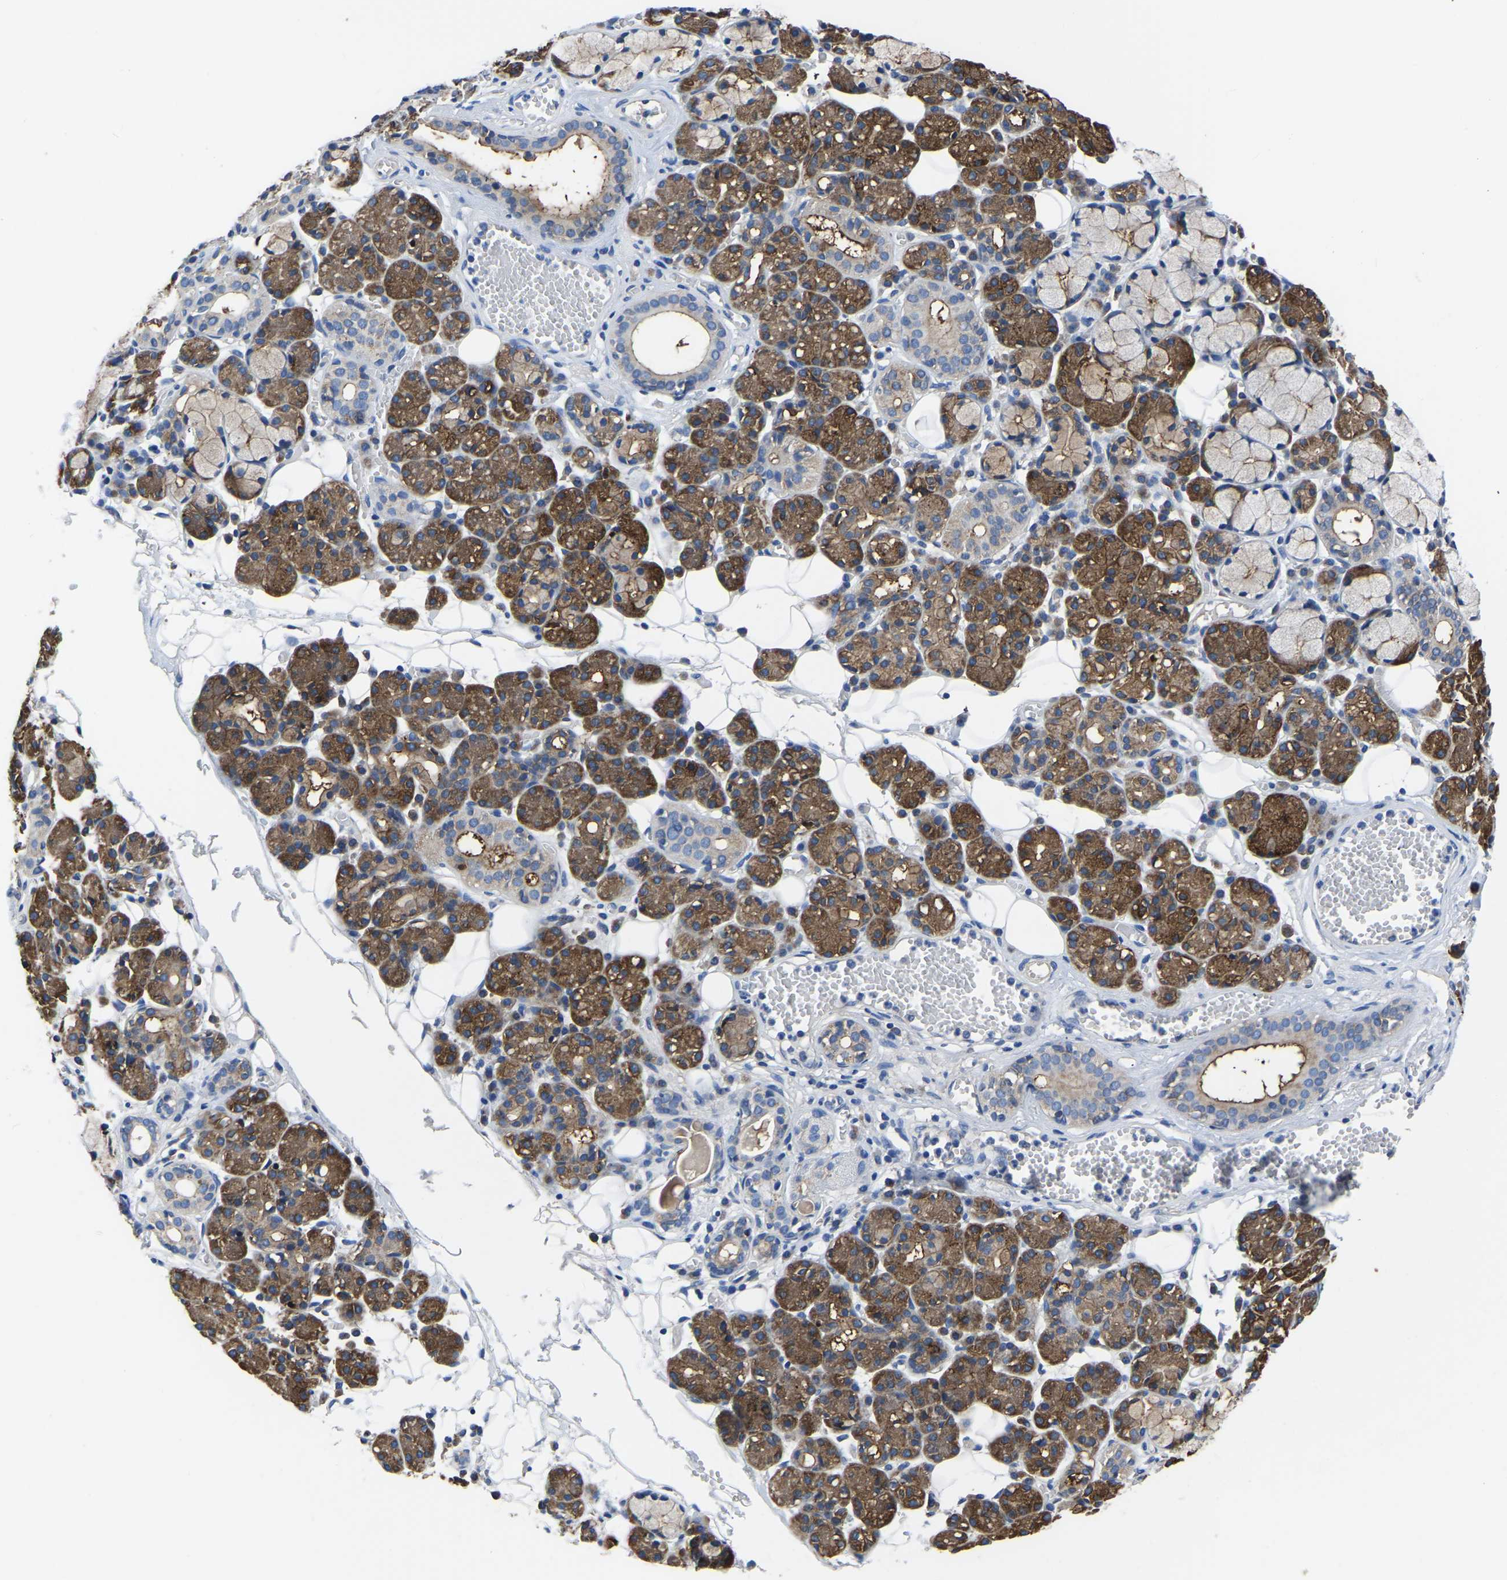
{"staining": {"intensity": "strong", "quantity": ">75%", "location": "cytoplasmic/membranous"}, "tissue": "salivary gland", "cell_type": "Glandular cells", "image_type": "normal", "snomed": [{"axis": "morphology", "description": "Normal tissue, NOS"}, {"axis": "topography", "description": "Salivary gland"}], "caption": "Immunohistochemistry (DAB (3,3'-diaminobenzidine)) staining of normal human salivary gland demonstrates strong cytoplasmic/membranous protein staining in approximately >75% of glandular cells.", "gene": "TFG", "patient": {"sex": "male", "age": 63}}